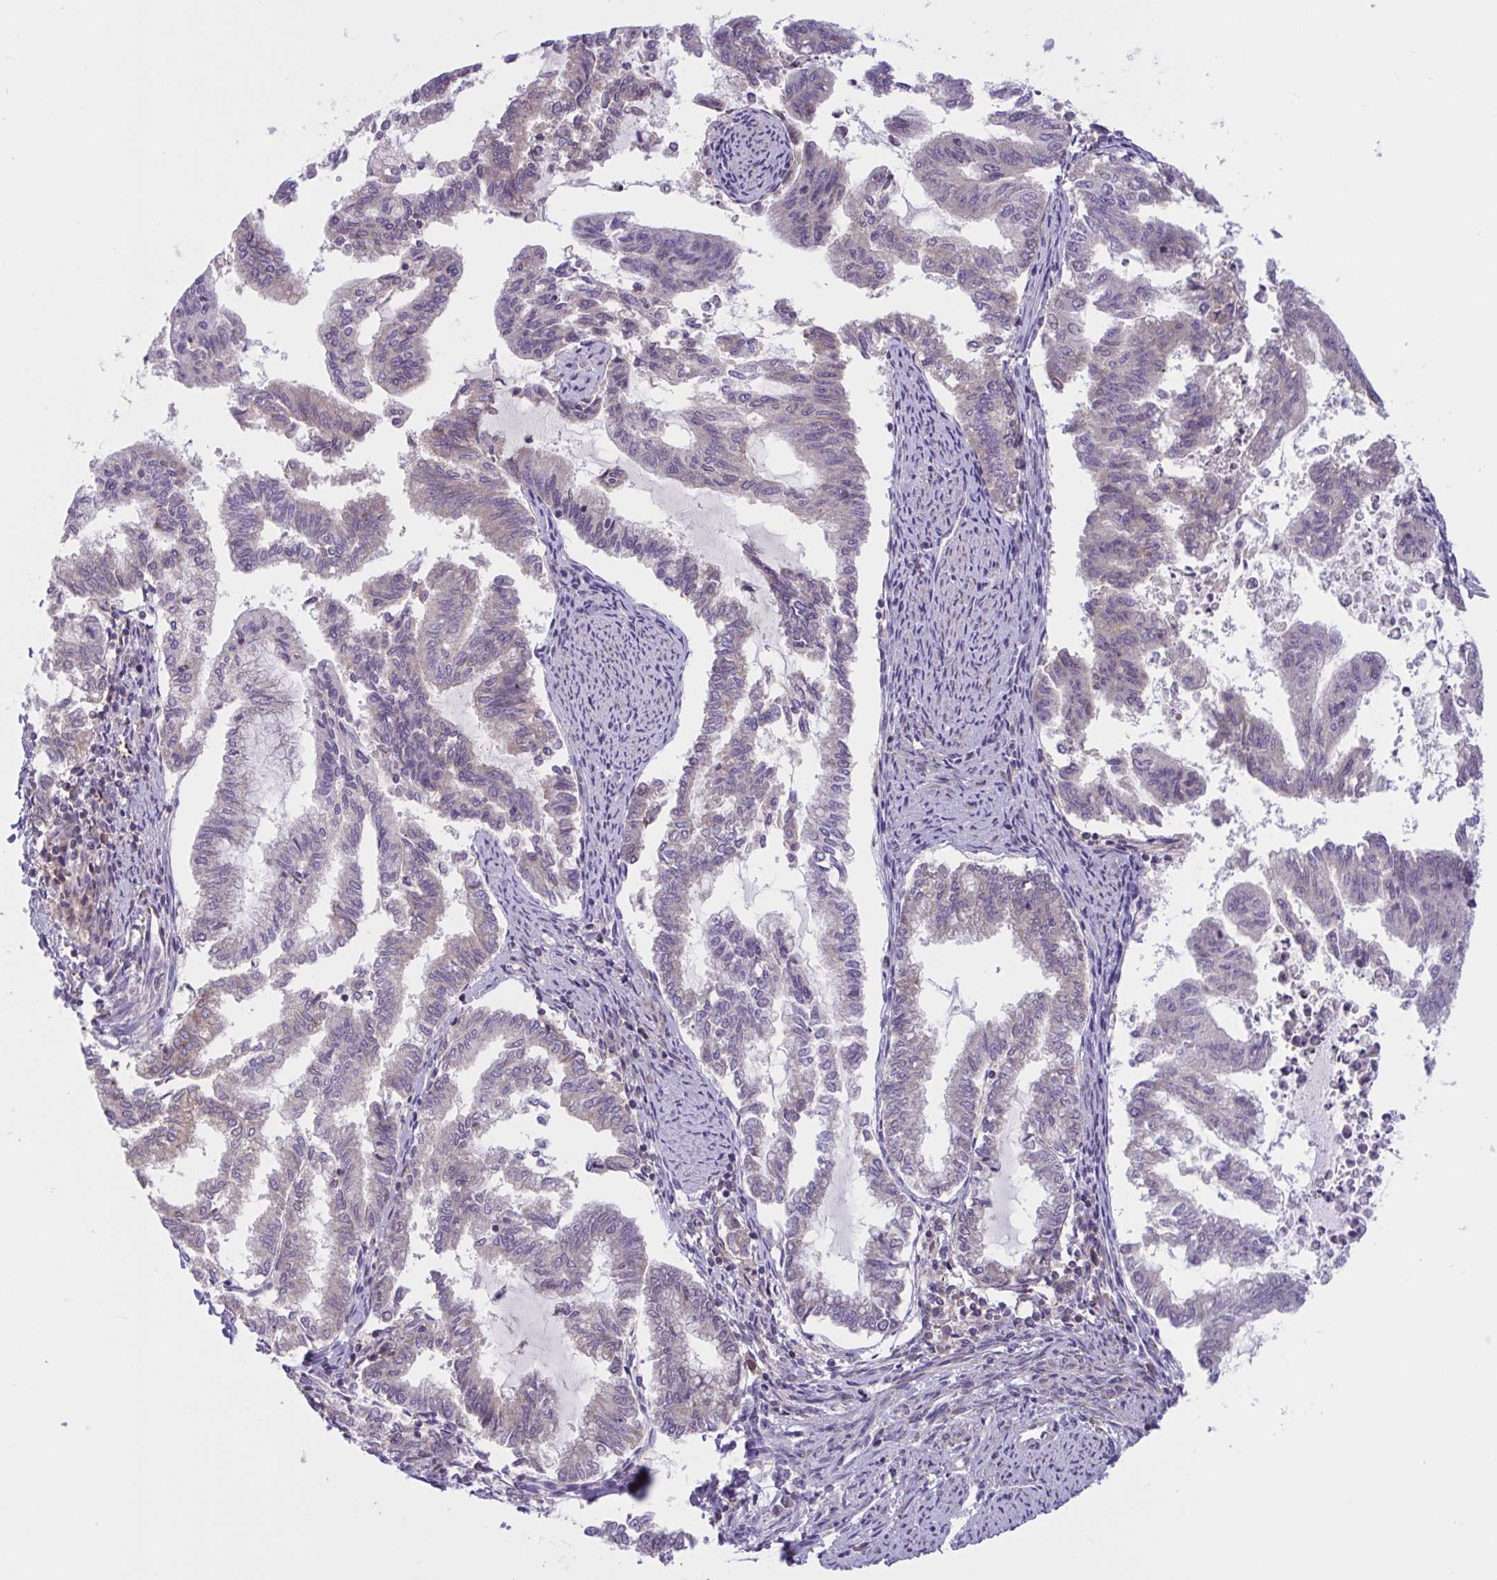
{"staining": {"intensity": "negative", "quantity": "none", "location": "none"}, "tissue": "endometrial cancer", "cell_type": "Tumor cells", "image_type": "cancer", "snomed": [{"axis": "morphology", "description": "Adenocarcinoma, NOS"}, {"axis": "topography", "description": "Endometrium"}], "caption": "Immunohistochemistry of human endometrial cancer (adenocarcinoma) reveals no expression in tumor cells. The staining was performed using DAB to visualize the protein expression in brown, while the nuclei were stained in blue with hematoxylin (Magnification: 20x).", "gene": "WNT9B", "patient": {"sex": "female", "age": 79}}